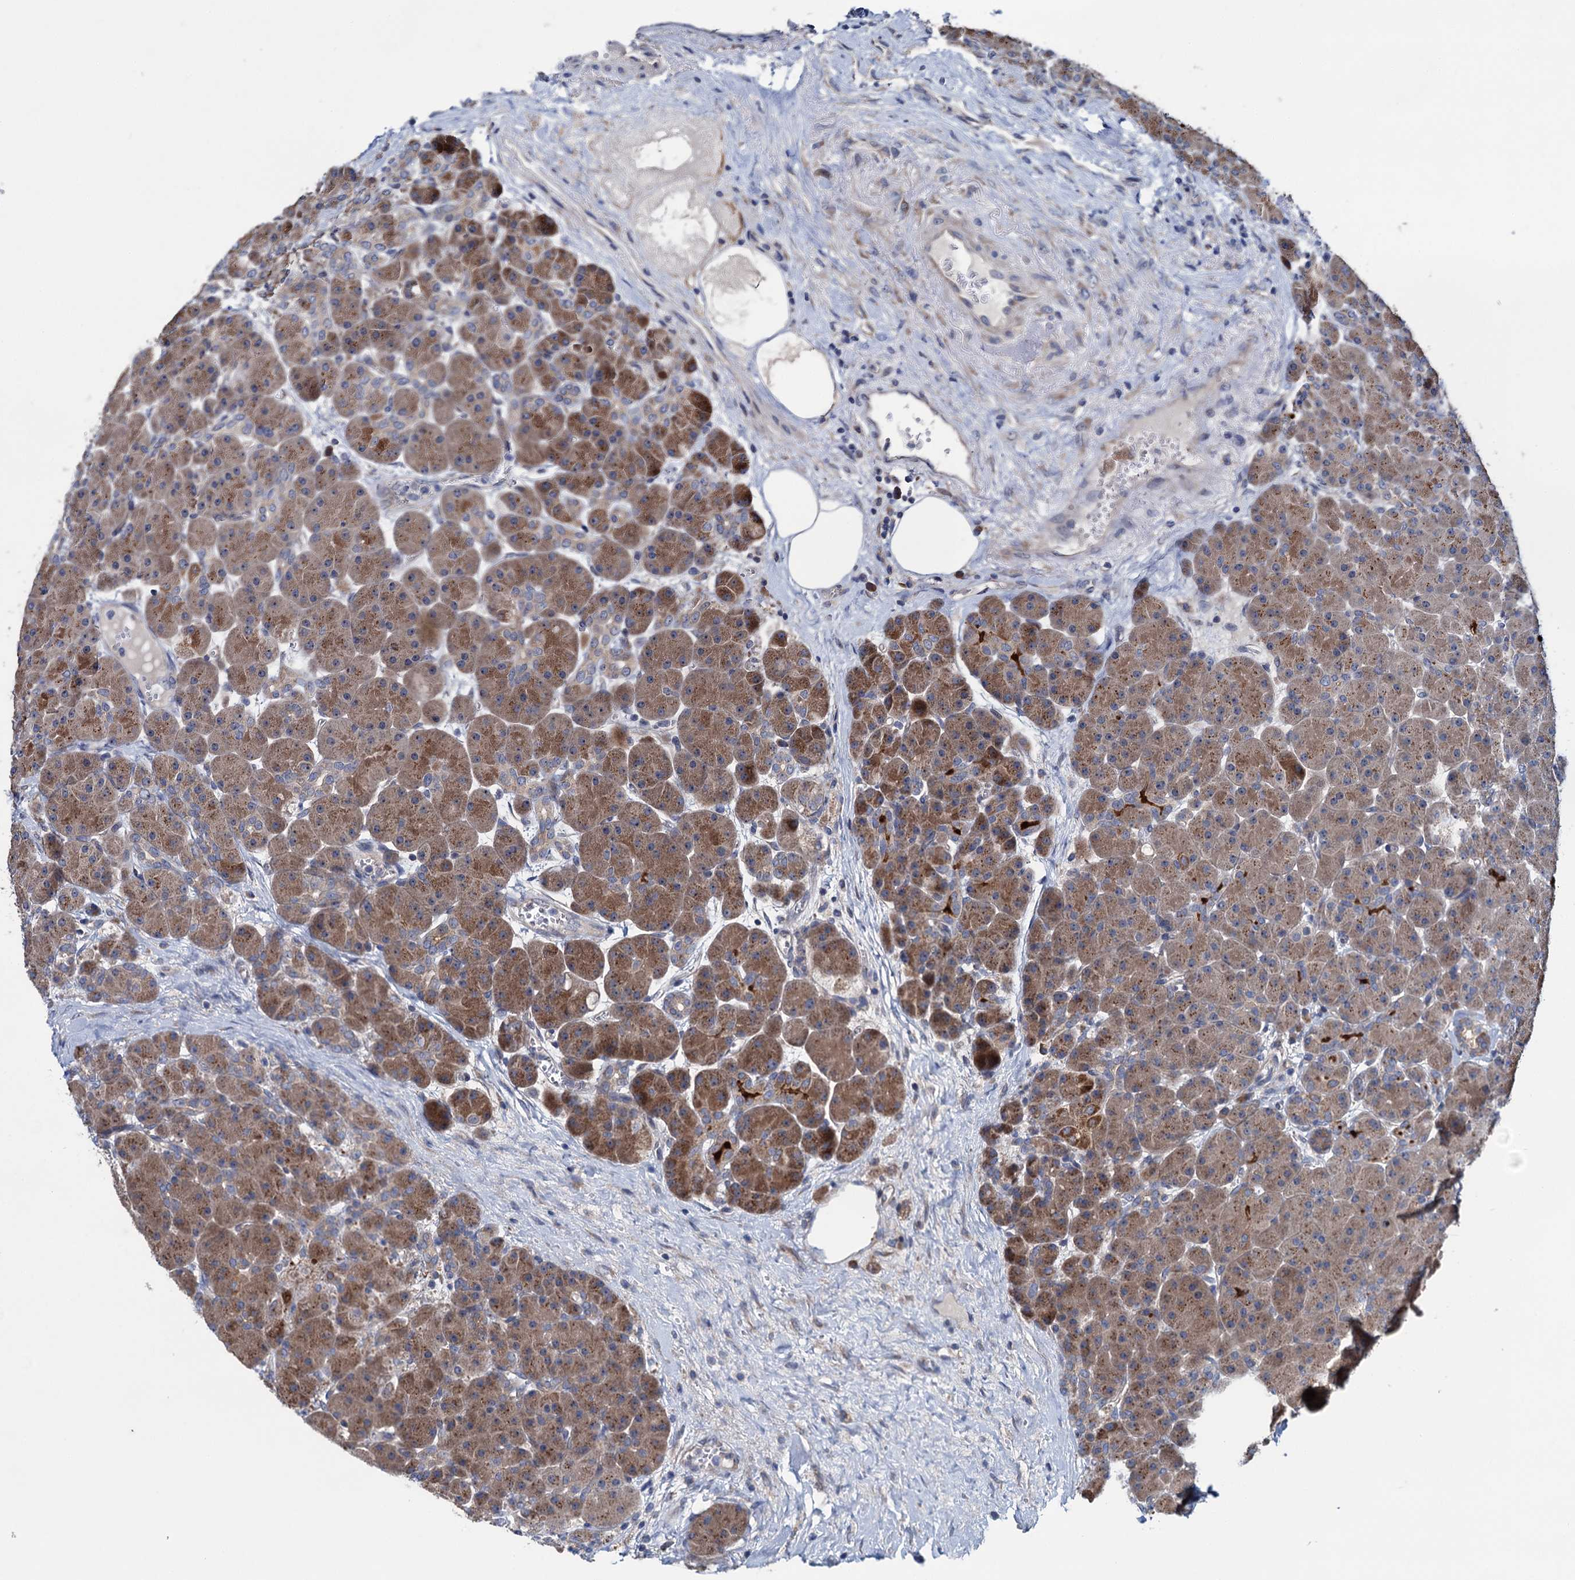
{"staining": {"intensity": "moderate", "quantity": ">75%", "location": "cytoplasmic/membranous"}, "tissue": "pancreas", "cell_type": "Exocrine glandular cells", "image_type": "normal", "snomed": [{"axis": "morphology", "description": "Normal tissue, NOS"}, {"axis": "topography", "description": "Pancreas"}], "caption": "The image reveals immunohistochemical staining of benign pancreas. There is moderate cytoplasmic/membranous staining is present in about >75% of exocrine glandular cells.", "gene": "EYA4", "patient": {"sex": "male", "age": 66}}